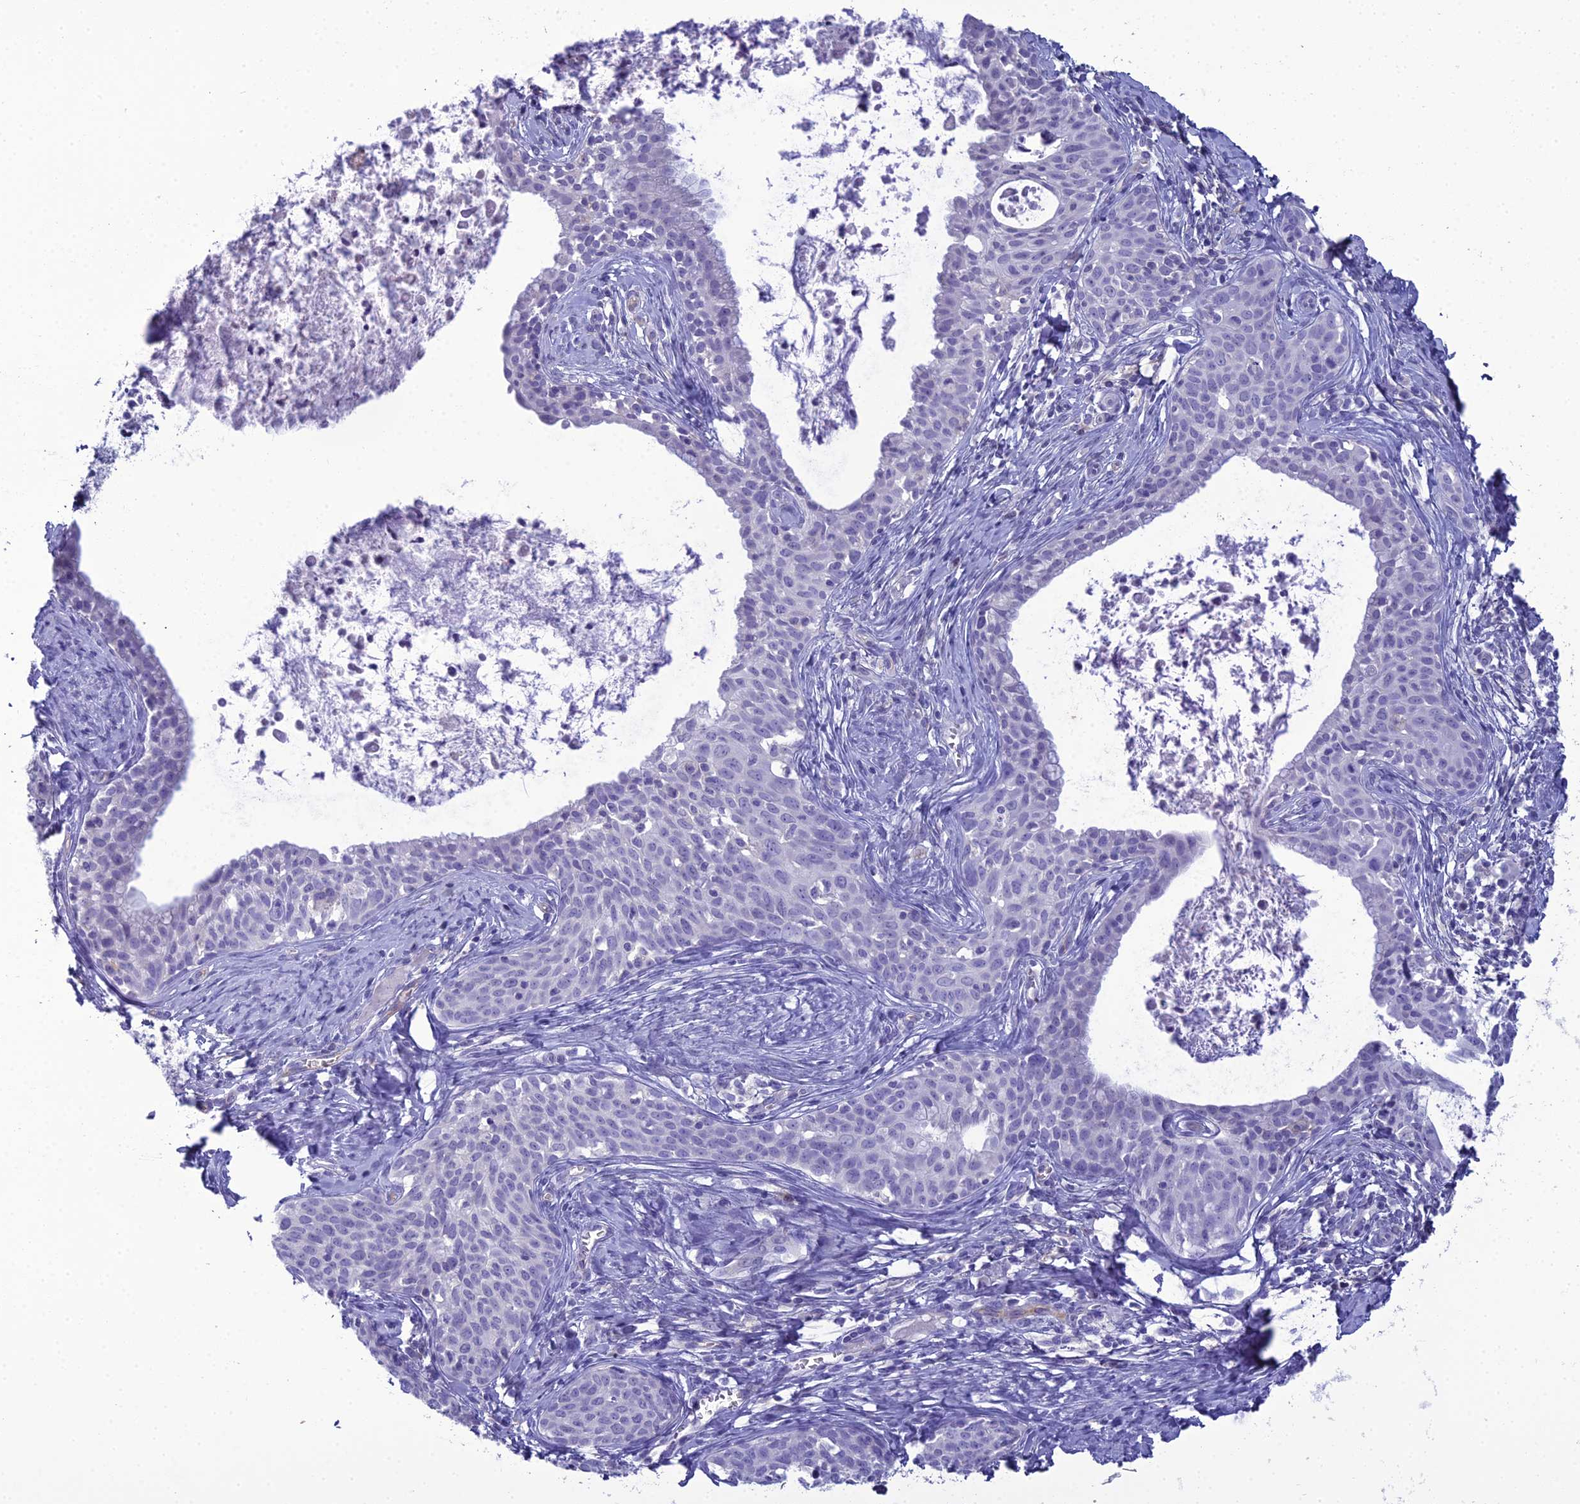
{"staining": {"intensity": "negative", "quantity": "none", "location": "none"}, "tissue": "cervical cancer", "cell_type": "Tumor cells", "image_type": "cancer", "snomed": [{"axis": "morphology", "description": "Squamous cell carcinoma, NOS"}, {"axis": "topography", "description": "Cervix"}], "caption": "Cervical cancer was stained to show a protein in brown. There is no significant positivity in tumor cells. (Stains: DAB (3,3'-diaminobenzidine) immunohistochemistry with hematoxylin counter stain, Microscopy: brightfield microscopy at high magnification).", "gene": "ACE", "patient": {"sex": "female", "age": 52}}